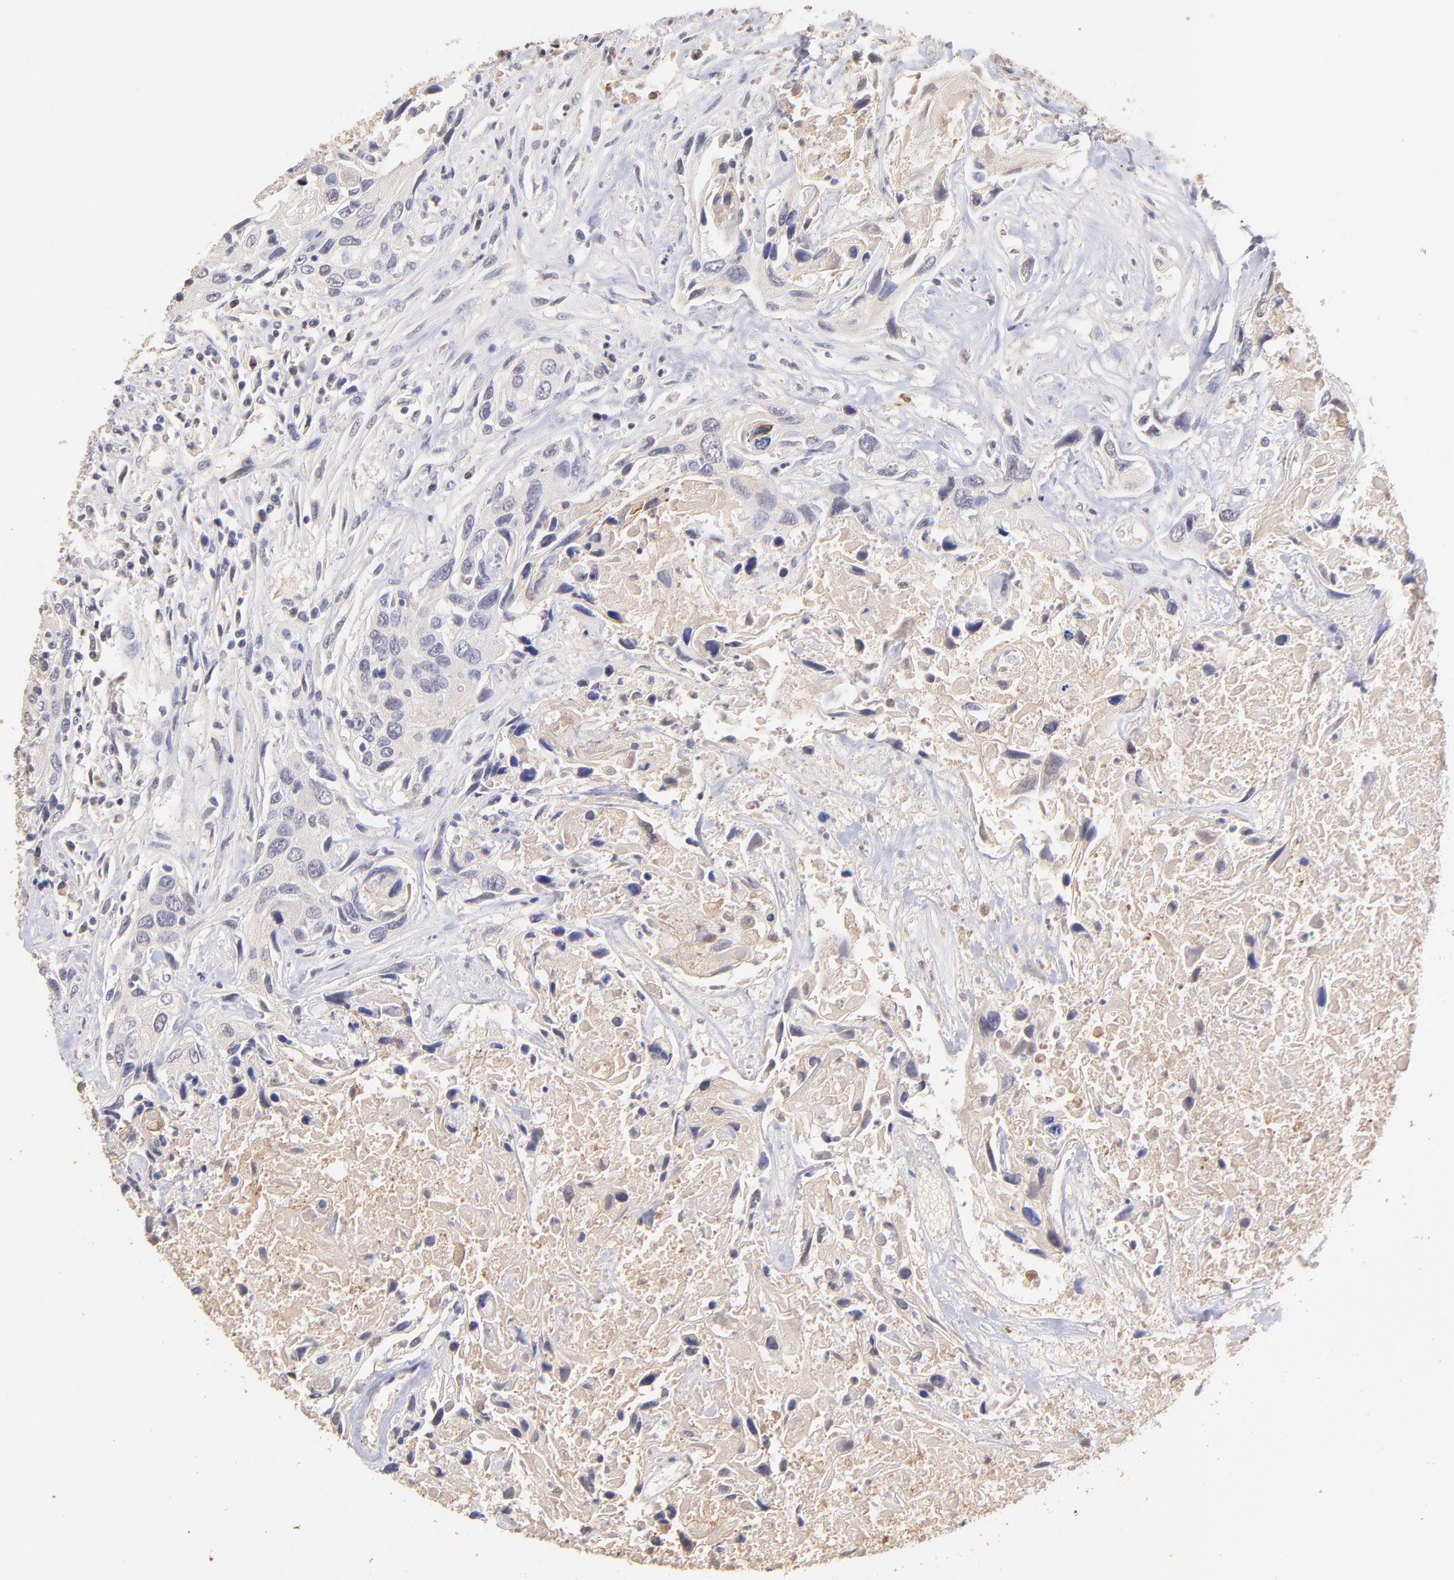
{"staining": {"intensity": "negative", "quantity": "none", "location": "none"}, "tissue": "urothelial cancer", "cell_type": "Tumor cells", "image_type": "cancer", "snomed": [{"axis": "morphology", "description": "Urothelial carcinoma, High grade"}, {"axis": "topography", "description": "Urinary bladder"}], "caption": "This is a image of immunohistochemistry (IHC) staining of high-grade urothelial carcinoma, which shows no staining in tumor cells. (IHC, brightfield microscopy, high magnification).", "gene": "RNASEL", "patient": {"sex": "male", "age": 71}}